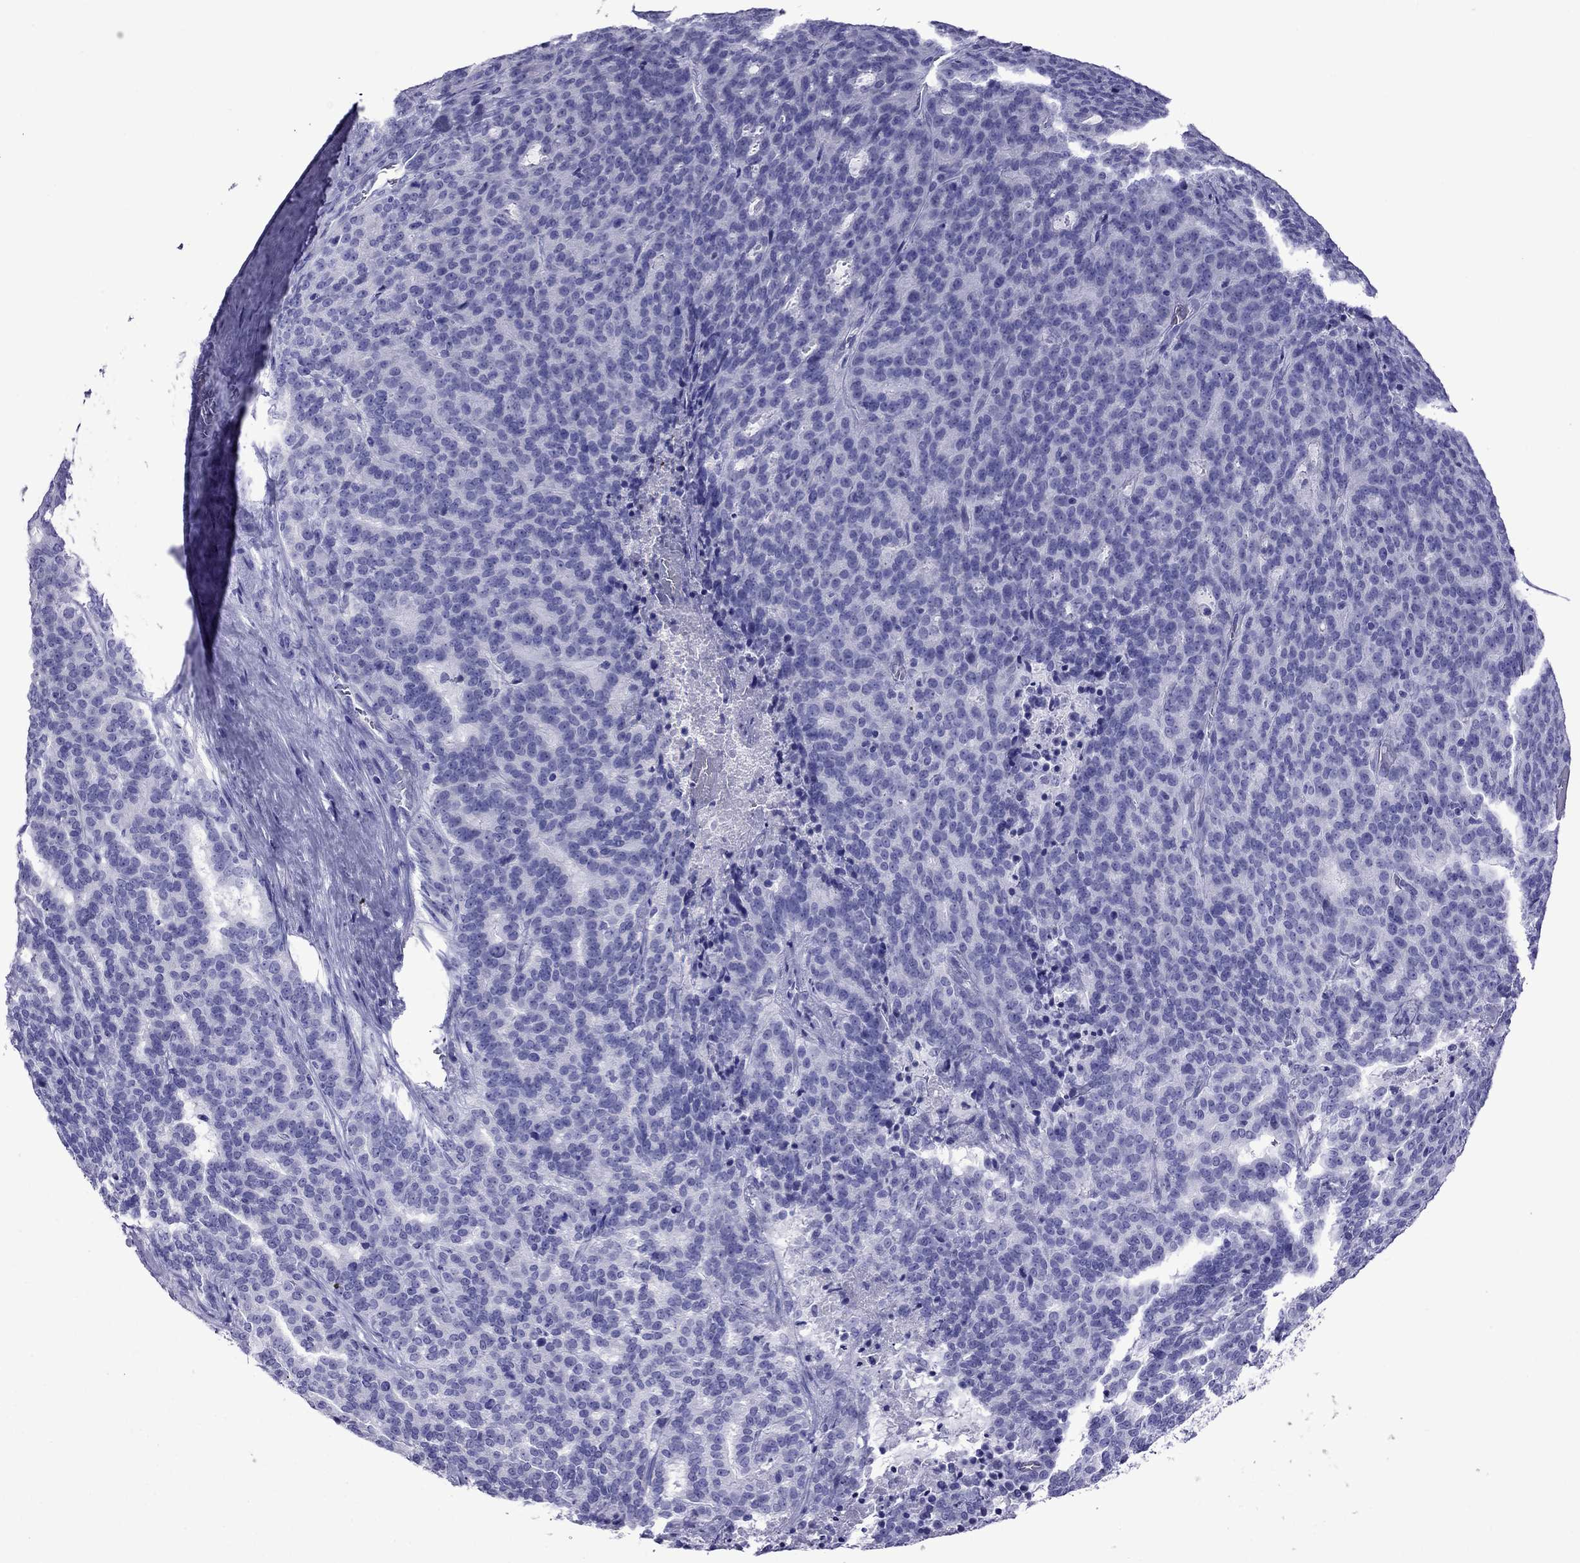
{"staining": {"intensity": "negative", "quantity": "none", "location": "none"}, "tissue": "liver cancer", "cell_type": "Tumor cells", "image_type": "cancer", "snomed": [{"axis": "morphology", "description": "Cholangiocarcinoma"}, {"axis": "topography", "description": "Liver"}], "caption": "High magnification brightfield microscopy of cholangiocarcinoma (liver) stained with DAB (brown) and counterstained with hematoxylin (blue): tumor cells show no significant staining.", "gene": "CRYBA1", "patient": {"sex": "female", "age": 47}}